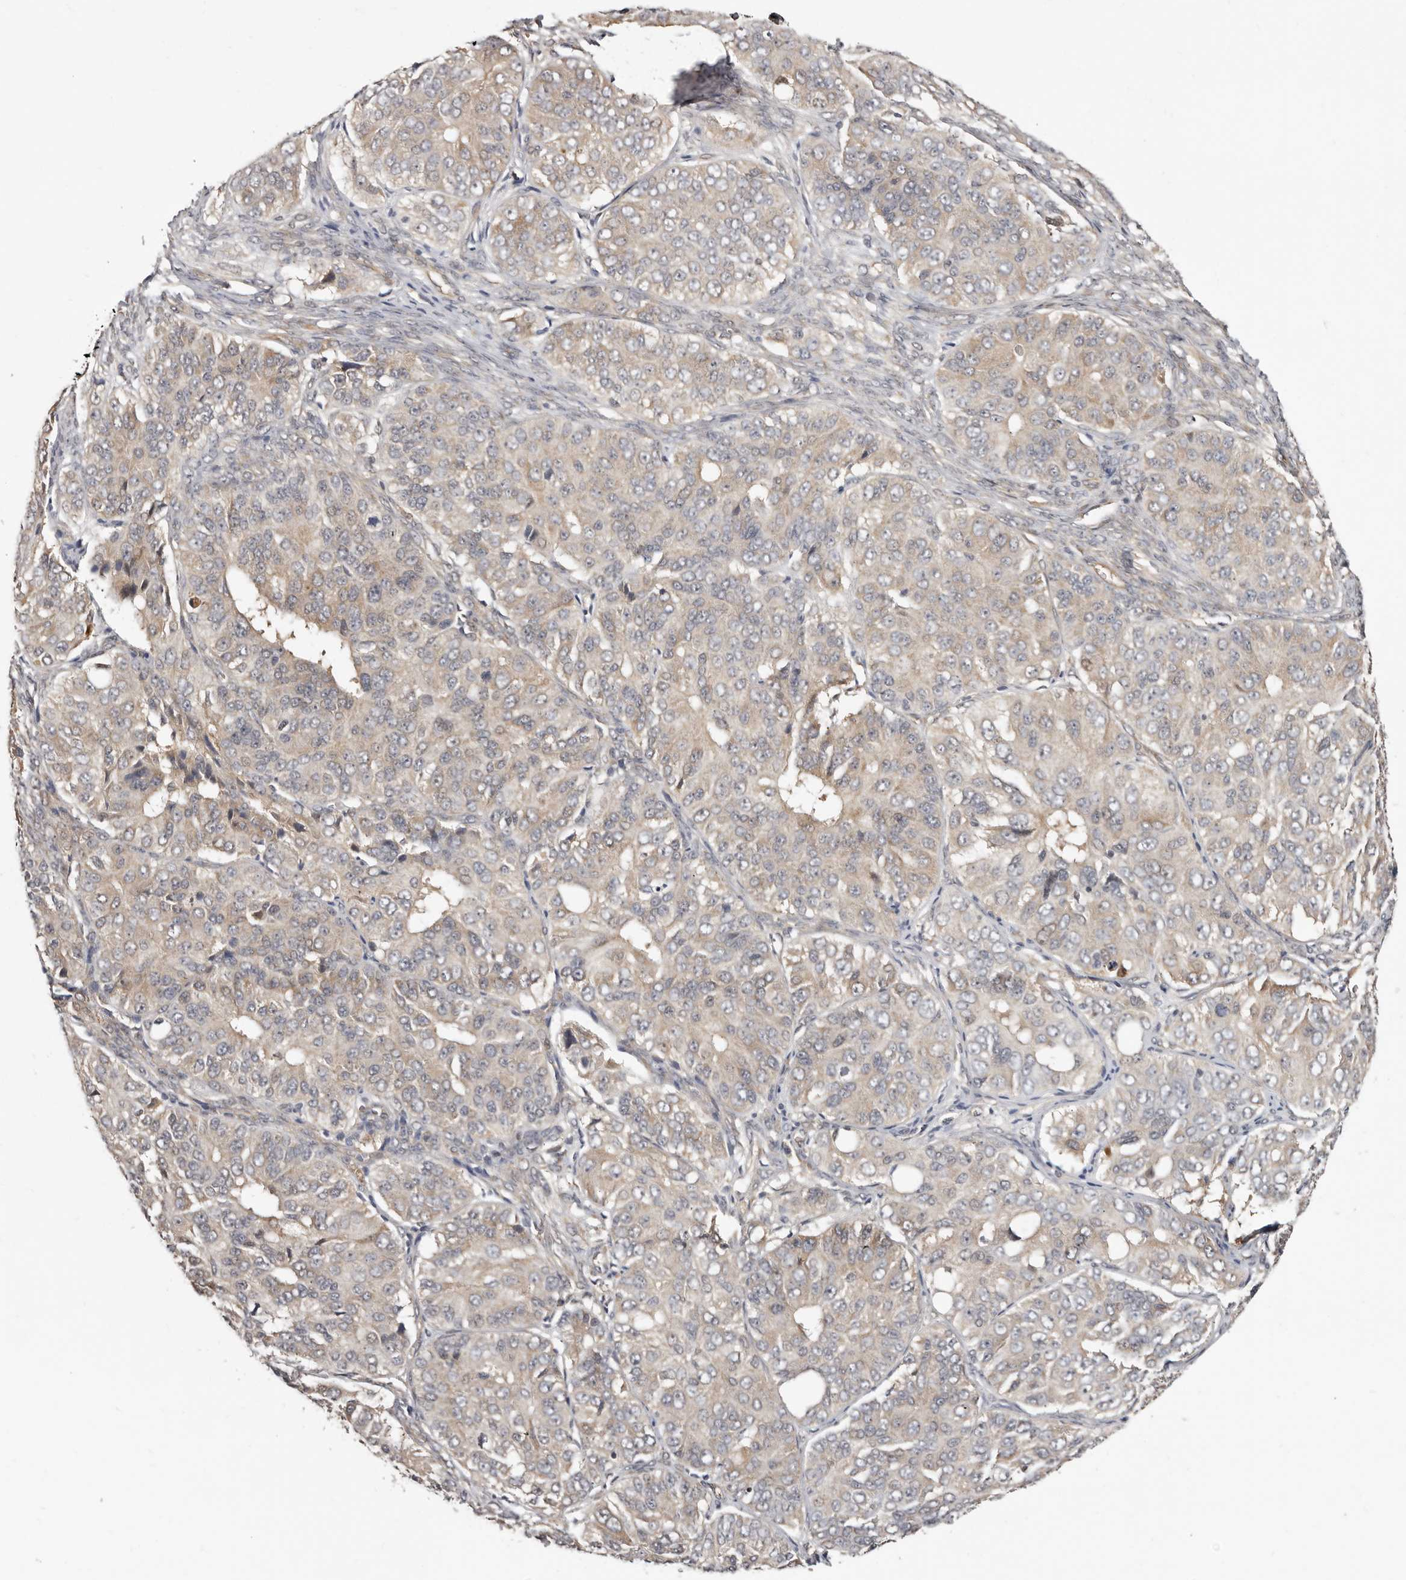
{"staining": {"intensity": "weak", "quantity": "<25%", "location": "cytoplasmic/membranous"}, "tissue": "ovarian cancer", "cell_type": "Tumor cells", "image_type": "cancer", "snomed": [{"axis": "morphology", "description": "Carcinoma, endometroid"}, {"axis": "topography", "description": "Ovary"}], "caption": "Immunohistochemical staining of human ovarian endometroid carcinoma displays no significant positivity in tumor cells. The staining is performed using DAB (3,3'-diaminobenzidine) brown chromogen with nuclei counter-stained in using hematoxylin.", "gene": "SBDS", "patient": {"sex": "female", "age": 51}}